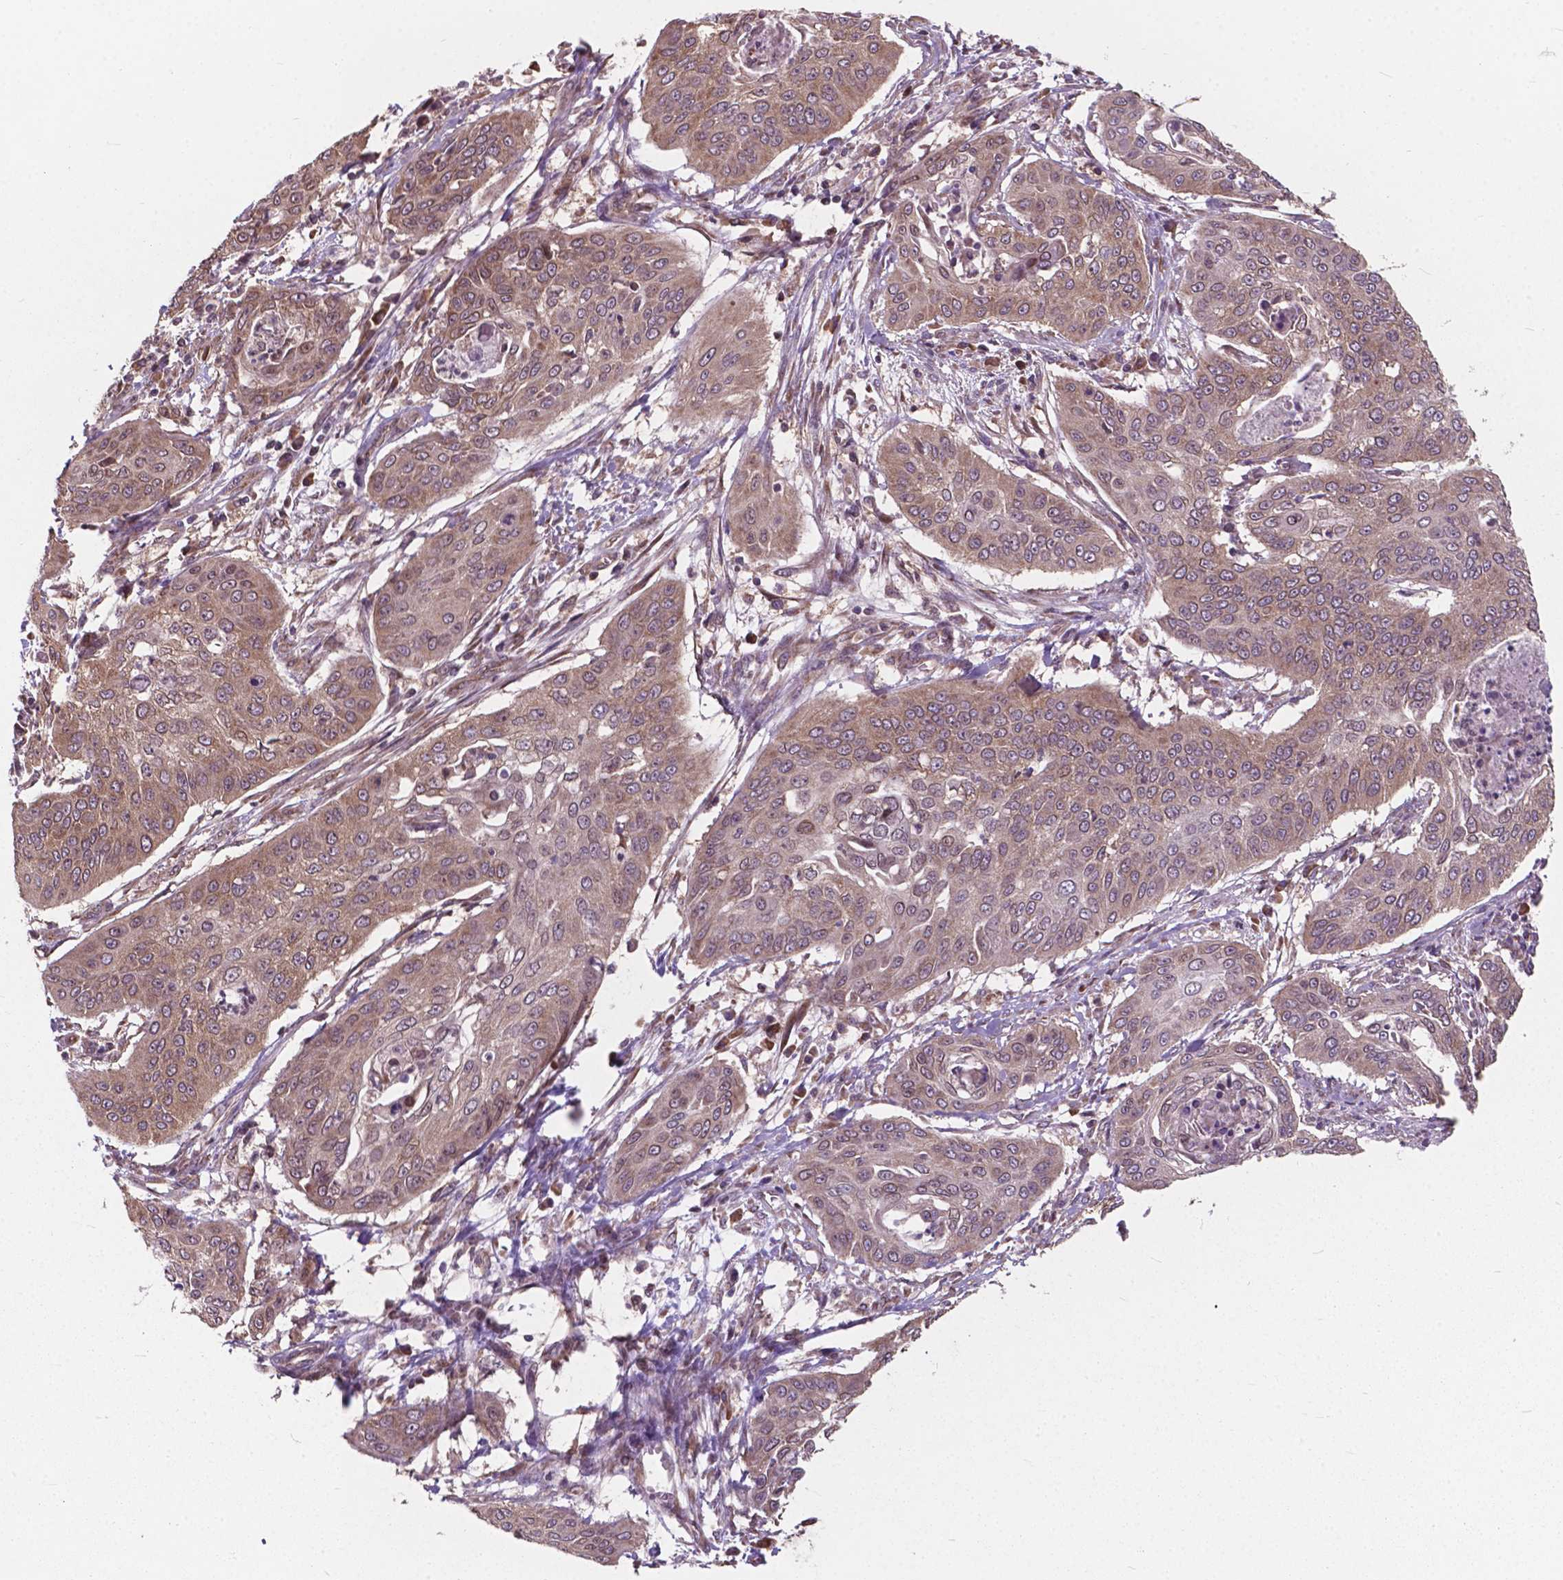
{"staining": {"intensity": "weak", "quantity": "<25%", "location": "cytoplasmic/membranous,nuclear"}, "tissue": "cervical cancer", "cell_type": "Tumor cells", "image_type": "cancer", "snomed": [{"axis": "morphology", "description": "Squamous cell carcinoma, NOS"}, {"axis": "topography", "description": "Cervix"}], "caption": "DAB (3,3'-diaminobenzidine) immunohistochemical staining of human cervical cancer (squamous cell carcinoma) displays no significant positivity in tumor cells.", "gene": "MRPL33", "patient": {"sex": "female", "age": 39}}